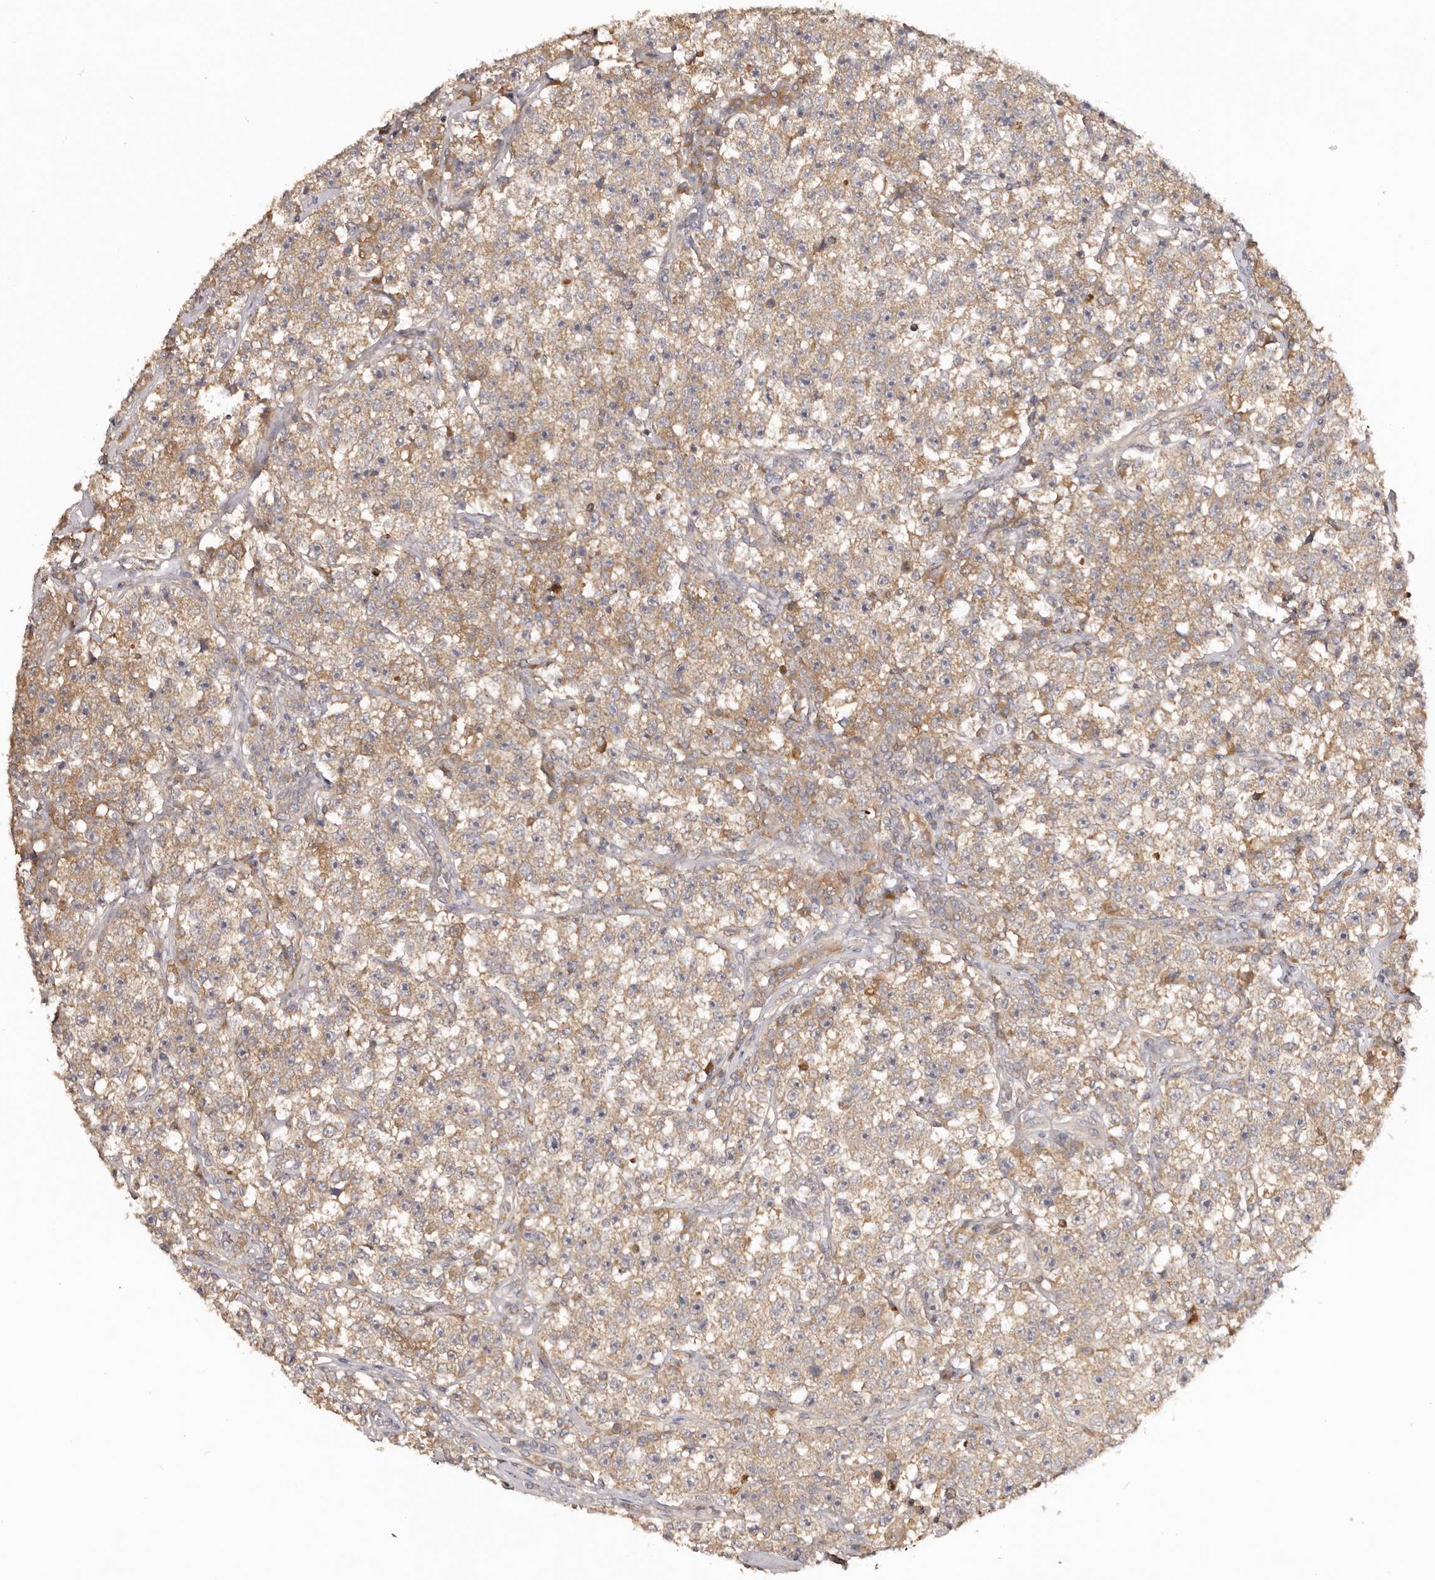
{"staining": {"intensity": "weak", "quantity": ">75%", "location": "cytoplasmic/membranous"}, "tissue": "testis cancer", "cell_type": "Tumor cells", "image_type": "cancer", "snomed": [{"axis": "morphology", "description": "Seminoma, NOS"}, {"axis": "topography", "description": "Testis"}], "caption": "IHC histopathology image of neoplastic tissue: human testis cancer stained using IHC shows low levels of weak protein expression localized specifically in the cytoplasmic/membranous of tumor cells, appearing as a cytoplasmic/membranous brown color.", "gene": "PKIB", "patient": {"sex": "male", "age": 22}}